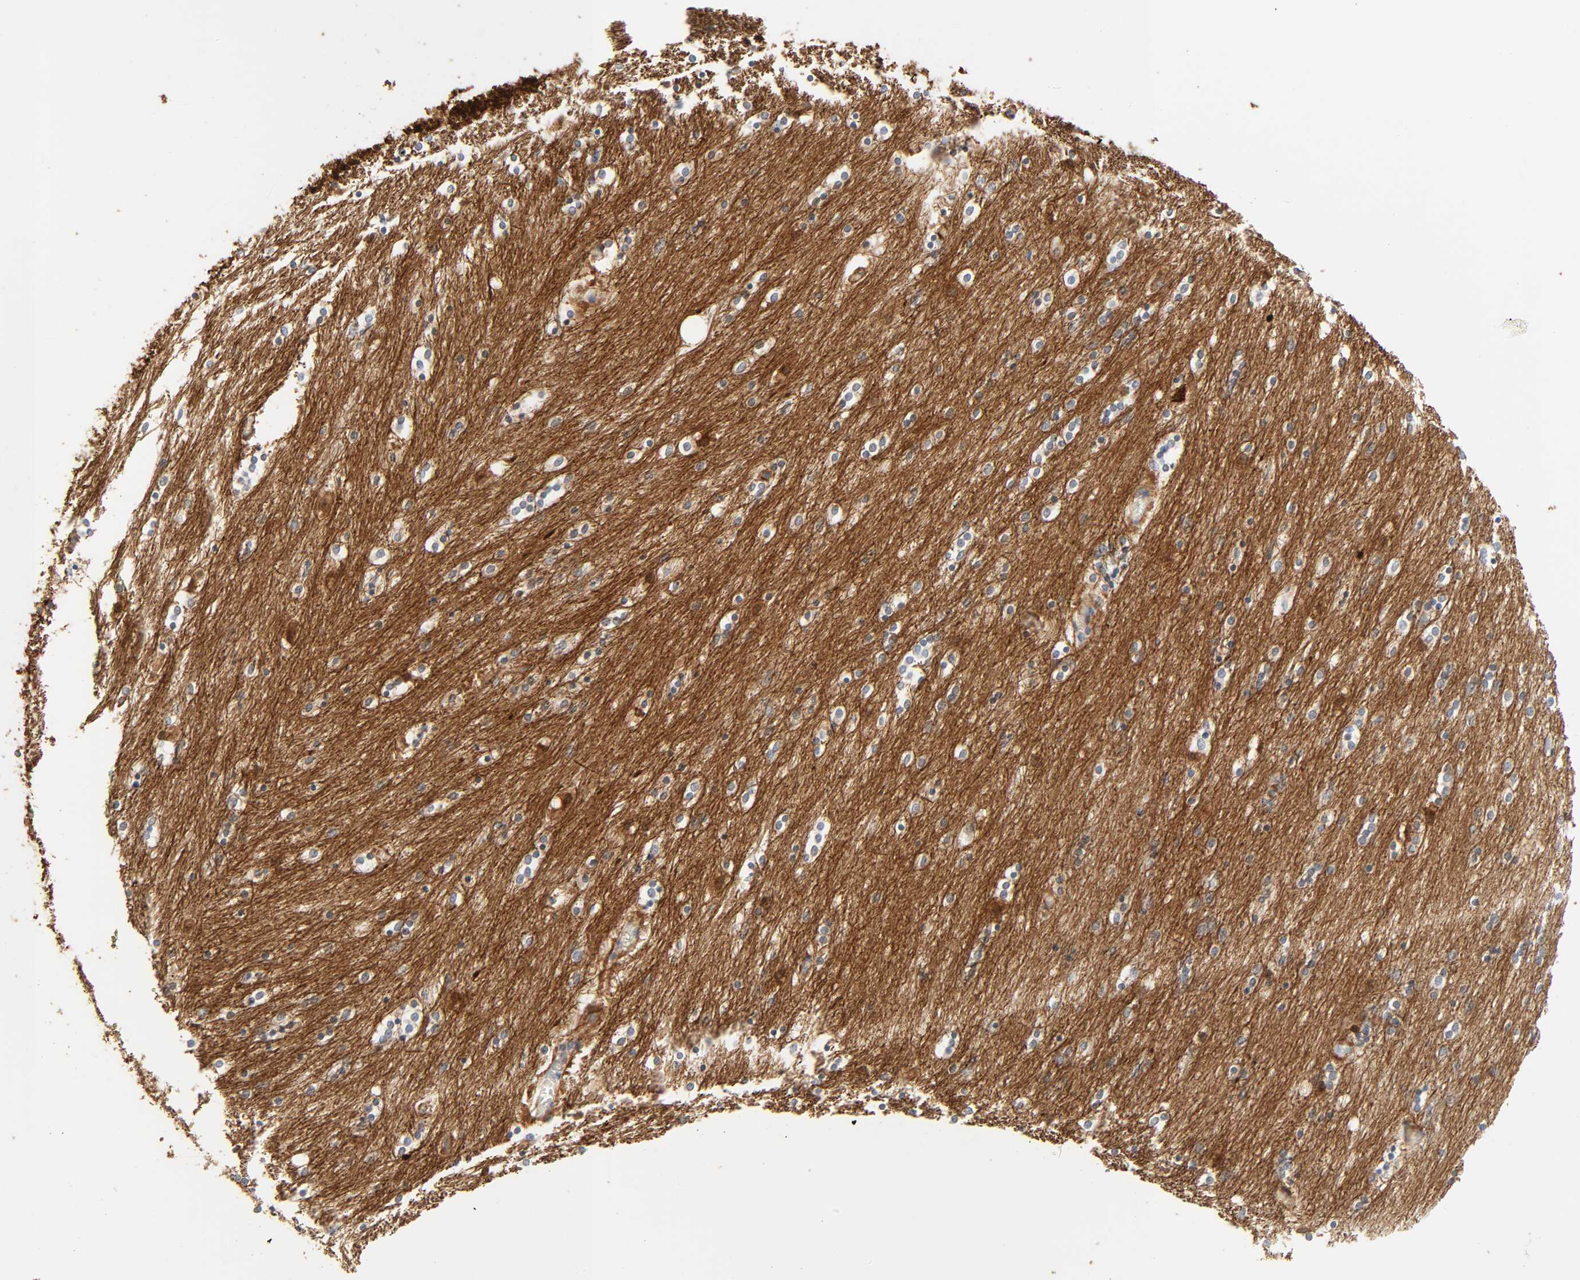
{"staining": {"intensity": "strong", "quantity": "<25%", "location": "cytoplasmic/membranous"}, "tissue": "caudate", "cell_type": "Glial cells", "image_type": "normal", "snomed": [{"axis": "morphology", "description": "Normal tissue, NOS"}, {"axis": "topography", "description": "Lateral ventricle wall"}], "caption": "Approximately <25% of glial cells in normal caudate display strong cytoplasmic/membranous protein positivity as visualized by brown immunohistochemical staining.", "gene": "CAMK2A", "patient": {"sex": "female", "age": 54}}